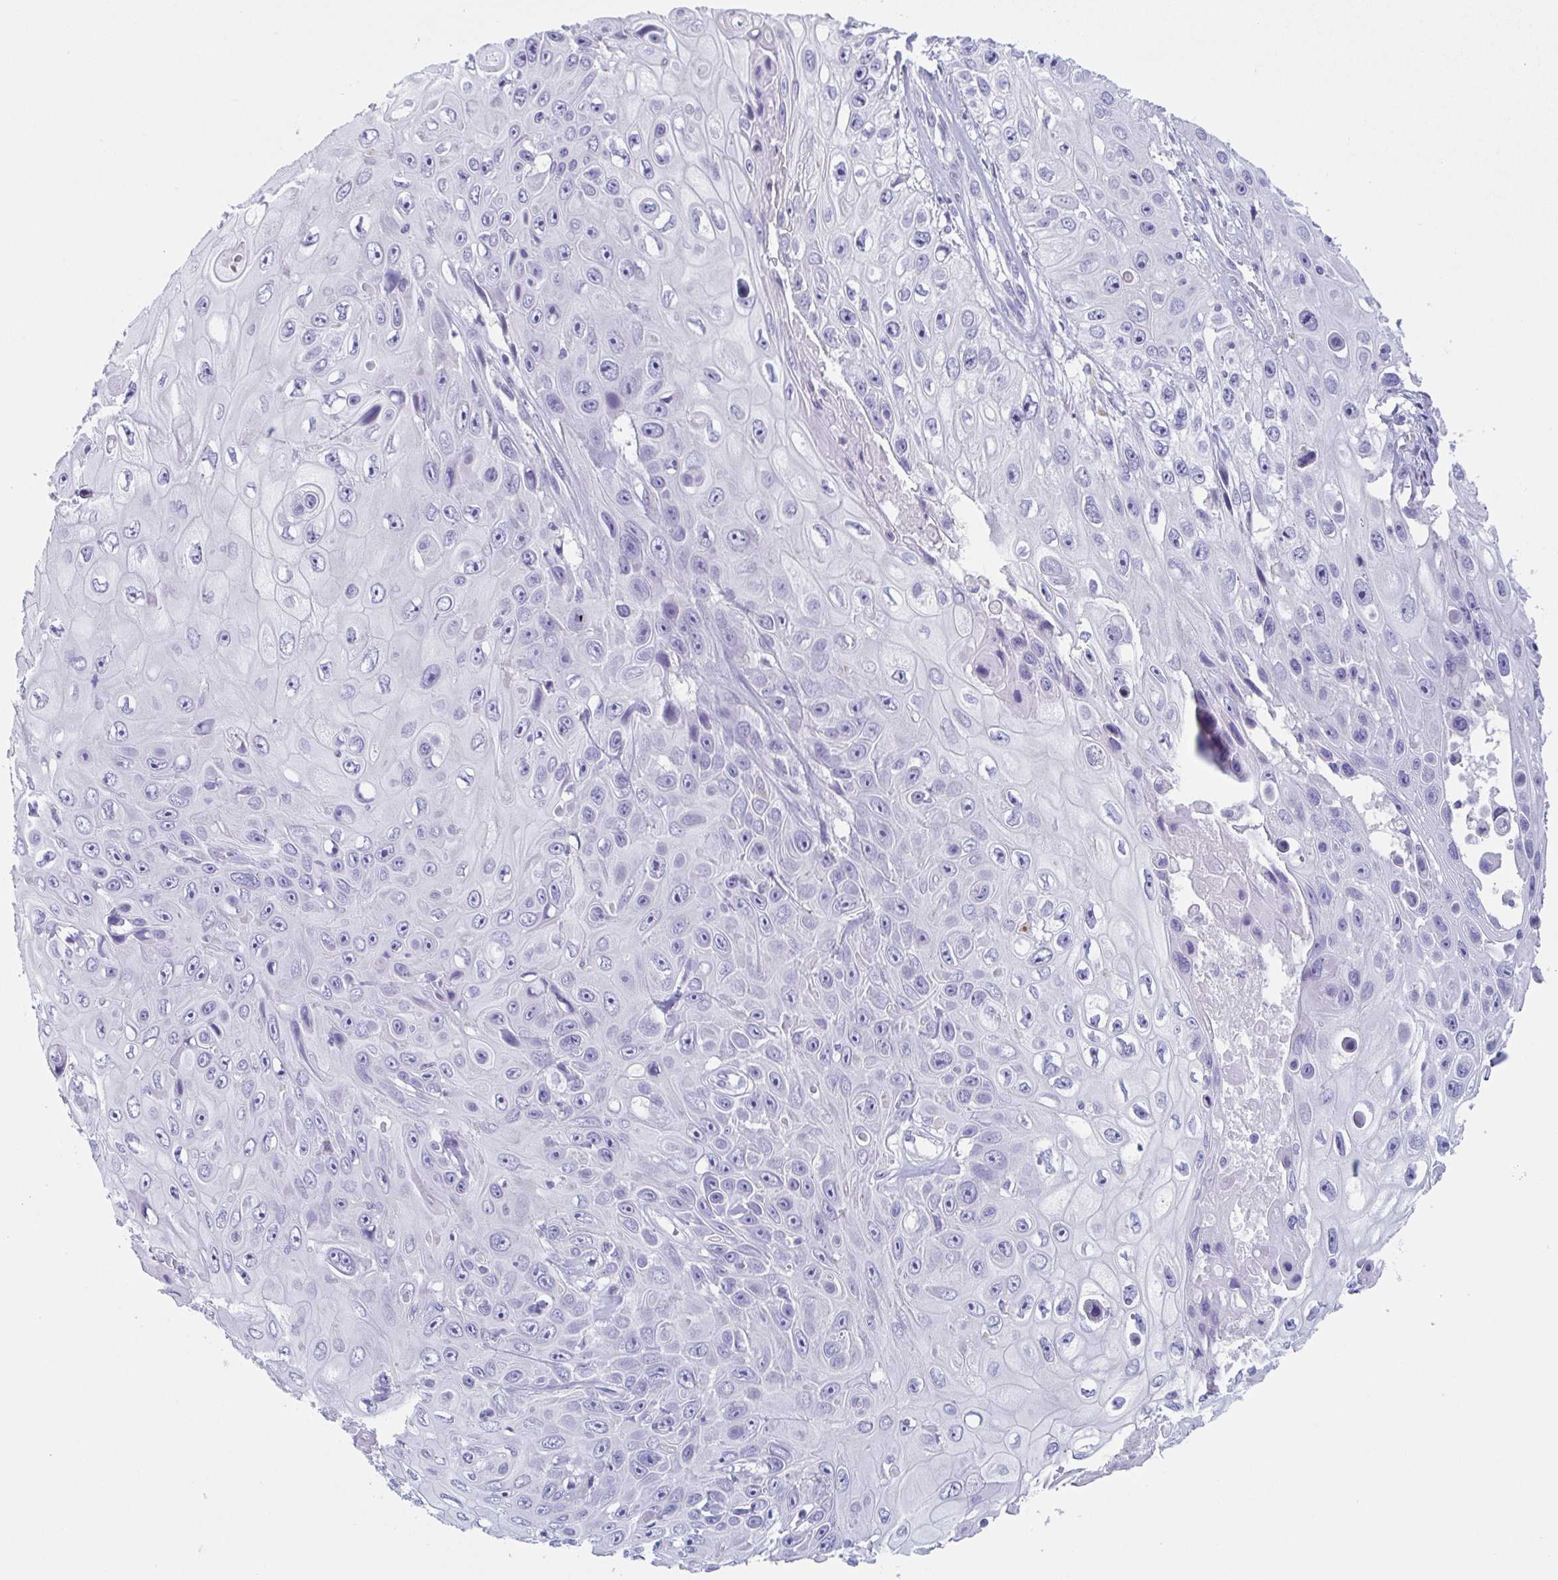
{"staining": {"intensity": "negative", "quantity": "none", "location": "none"}, "tissue": "skin cancer", "cell_type": "Tumor cells", "image_type": "cancer", "snomed": [{"axis": "morphology", "description": "Squamous cell carcinoma, NOS"}, {"axis": "topography", "description": "Skin"}], "caption": "DAB (3,3'-diaminobenzidine) immunohistochemical staining of human squamous cell carcinoma (skin) exhibits no significant positivity in tumor cells. The staining is performed using DAB brown chromogen with nuclei counter-stained in using hematoxylin.", "gene": "TAGLN3", "patient": {"sex": "male", "age": 82}}